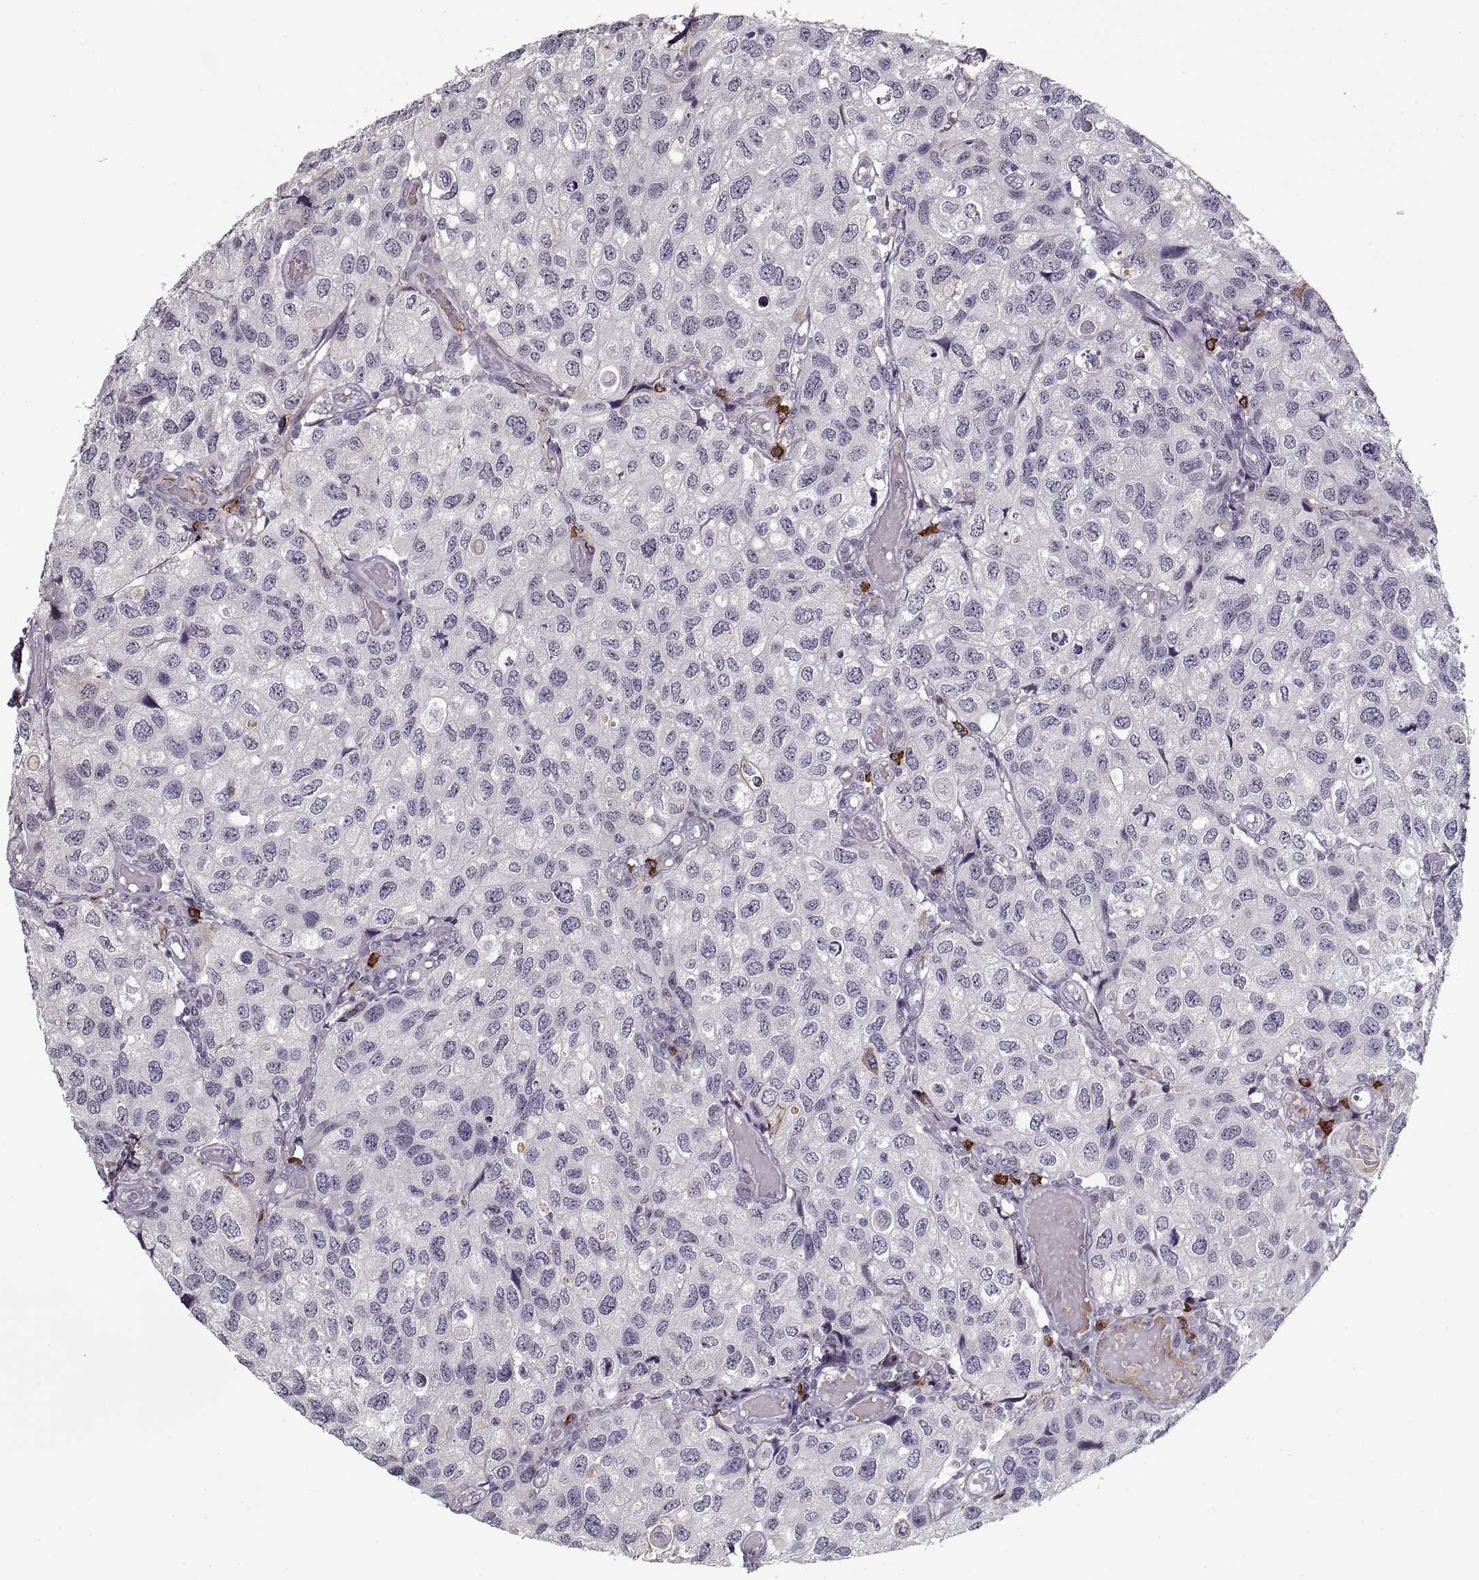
{"staining": {"intensity": "negative", "quantity": "none", "location": "none"}, "tissue": "urothelial cancer", "cell_type": "Tumor cells", "image_type": "cancer", "snomed": [{"axis": "morphology", "description": "Urothelial carcinoma, High grade"}, {"axis": "topography", "description": "Urinary bladder"}], "caption": "Immunohistochemistry (IHC) micrograph of human high-grade urothelial carcinoma stained for a protein (brown), which reveals no staining in tumor cells.", "gene": "GAD2", "patient": {"sex": "male", "age": 79}}